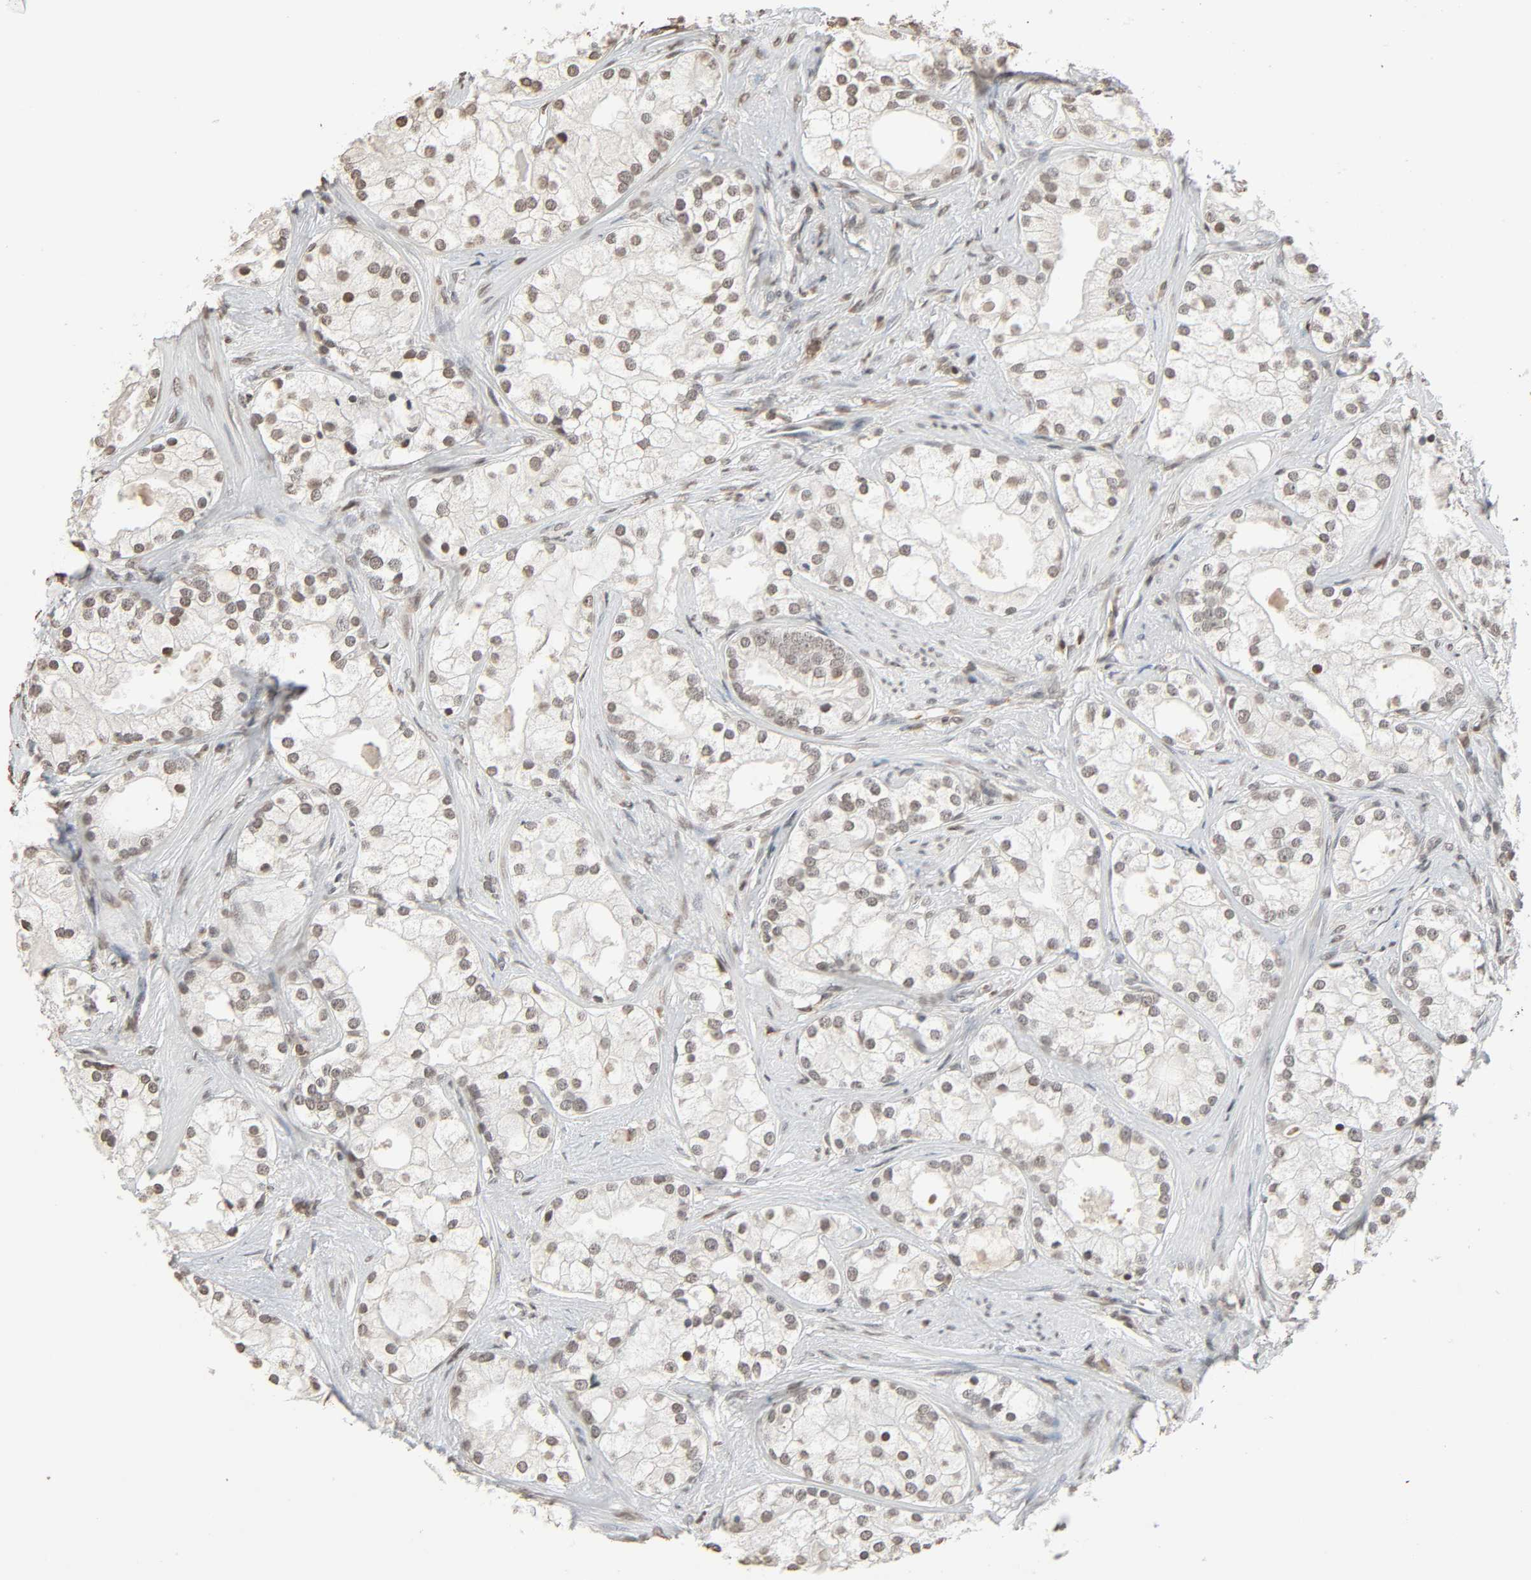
{"staining": {"intensity": "negative", "quantity": "none", "location": "none"}, "tissue": "prostate cancer", "cell_type": "Tumor cells", "image_type": "cancer", "snomed": [{"axis": "morphology", "description": "Adenocarcinoma, Low grade"}, {"axis": "topography", "description": "Prostate"}], "caption": "Immunohistochemical staining of human prostate cancer (adenocarcinoma (low-grade)) shows no significant staining in tumor cells. (Stains: DAB immunohistochemistry (IHC) with hematoxylin counter stain, Microscopy: brightfield microscopy at high magnification).", "gene": "STK4", "patient": {"sex": "male", "age": 58}}